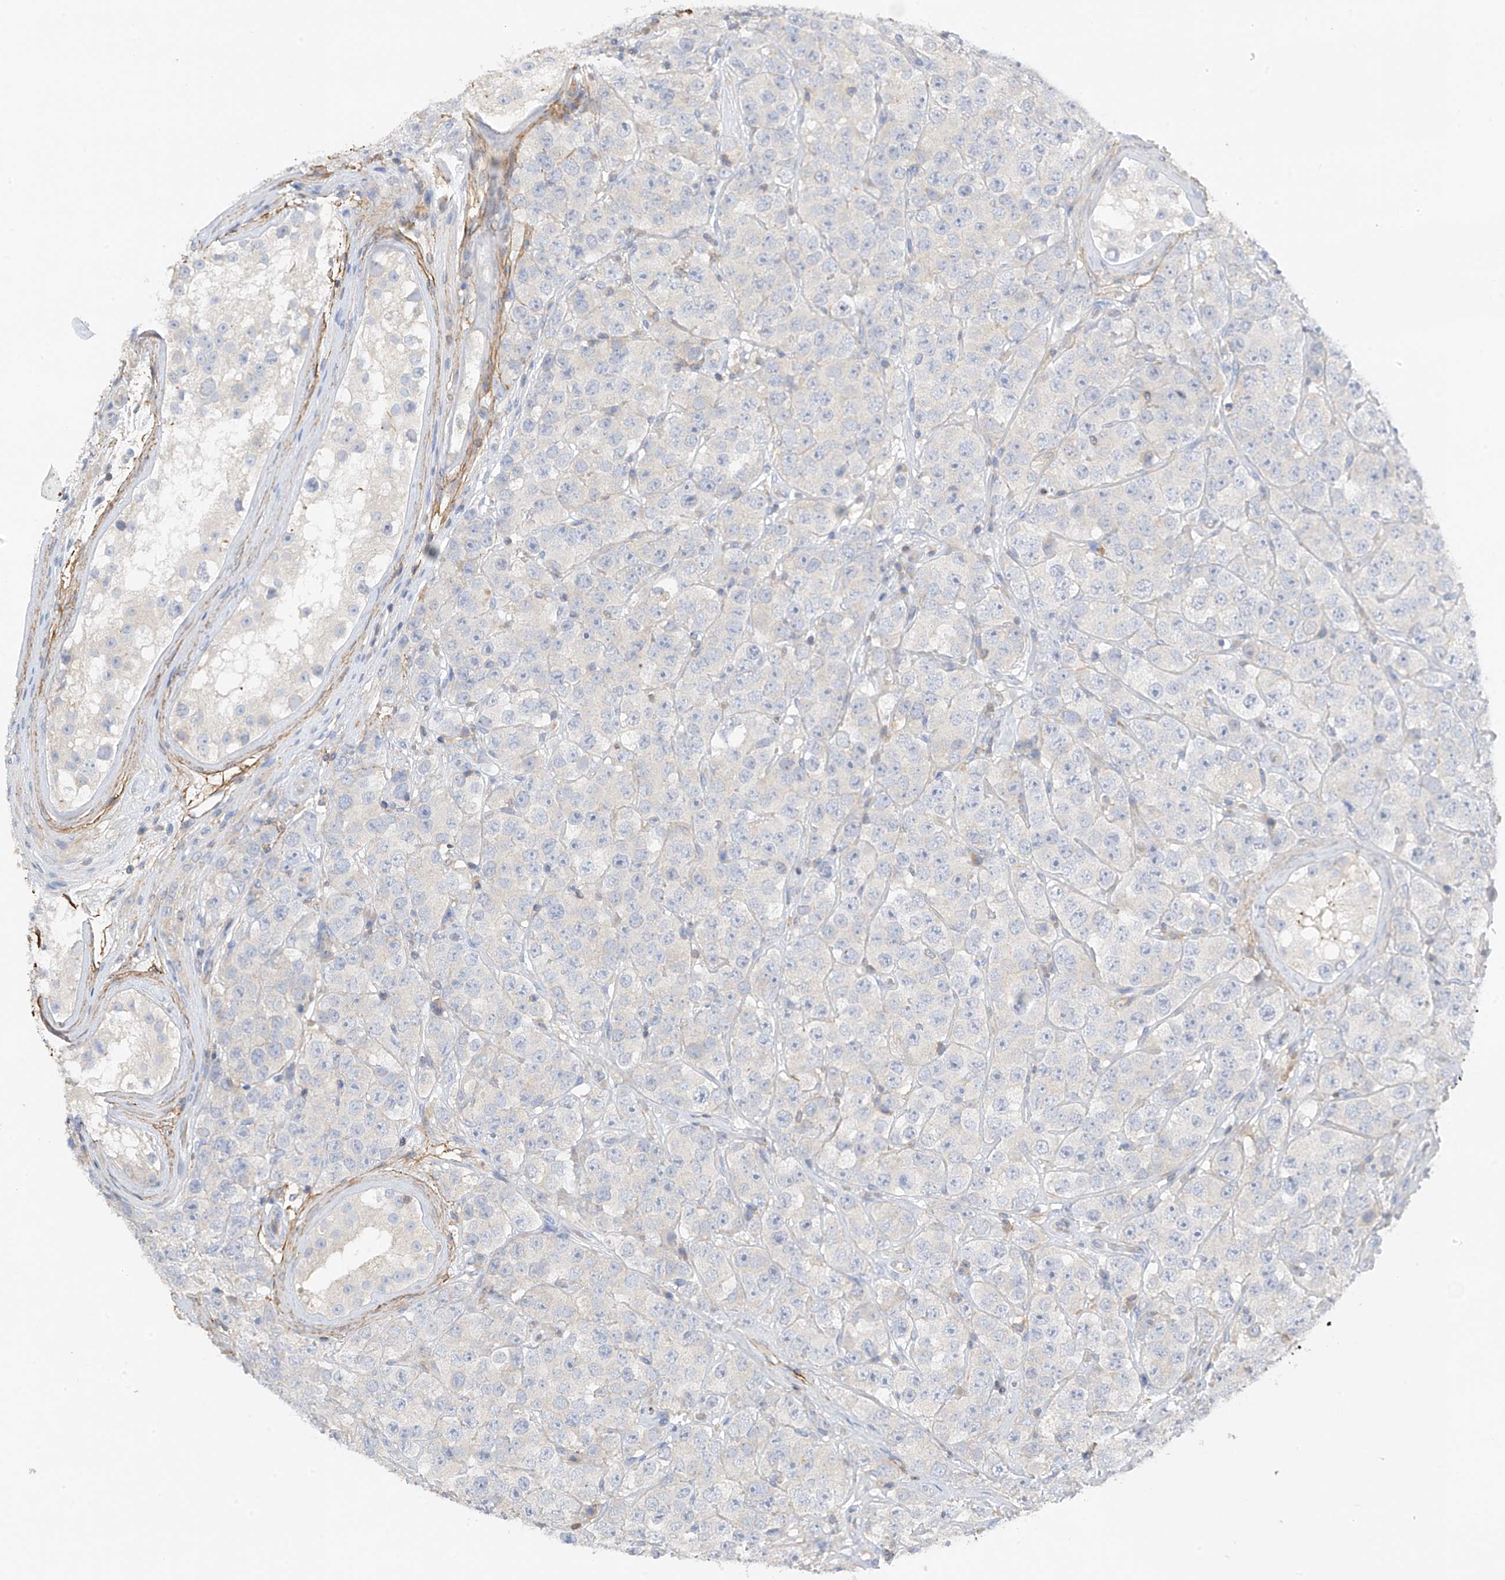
{"staining": {"intensity": "negative", "quantity": "none", "location": "none"}, "tissue": "testis cancer", "cell_type": "Tumor cells", "image_type": "cancer", "snomed": [{"axis": "morphology", "description": "Seminoma, NOS"}, {"axis": "topography", "description": "Testis"}], "caption": "High magnification brightfield microscopy of testis cancer stained with DAB (brown) and counterstained with hematoxylin (blue): tumor cells show no significant positivity.", "gene": "NALCN", "patient": {"sex": "male", "age": 28}}